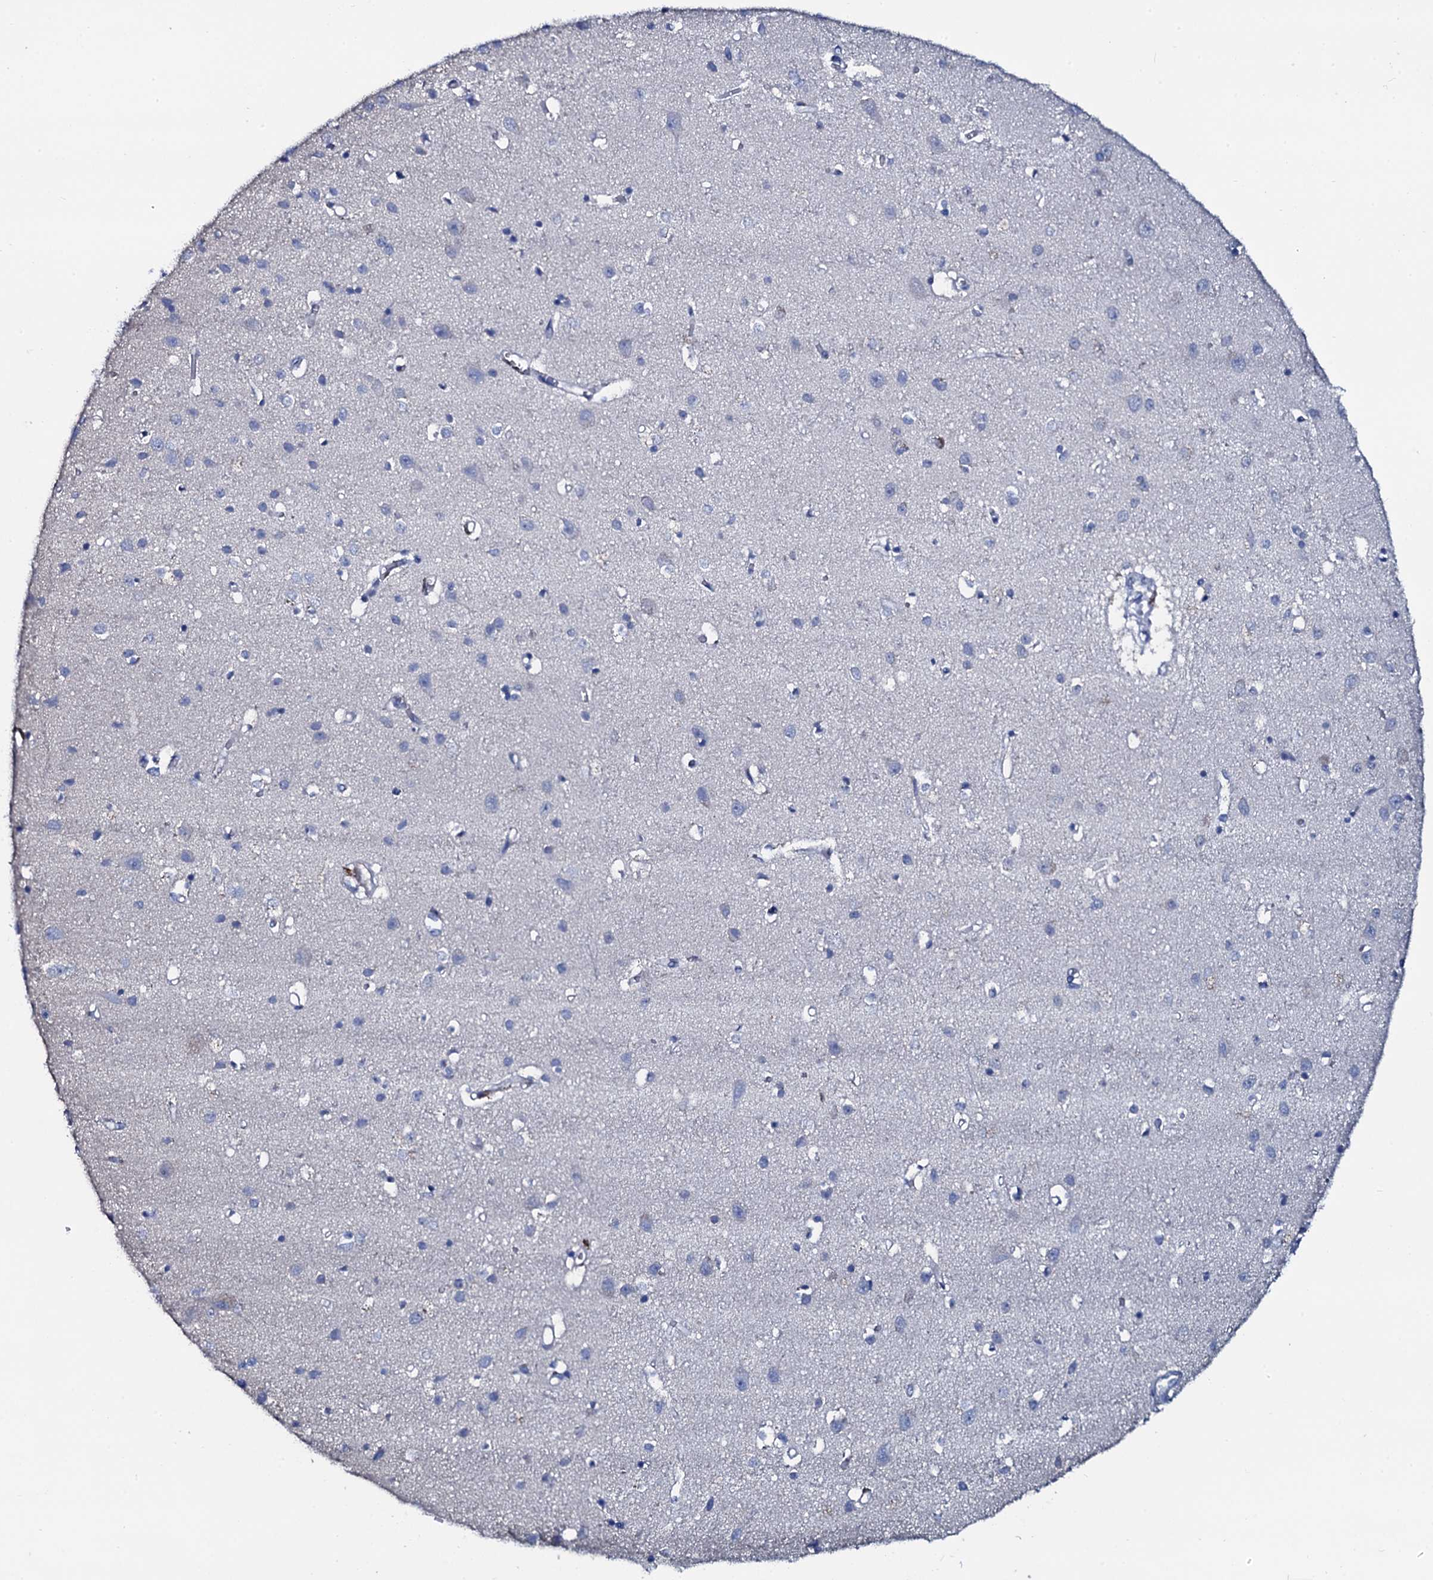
{"staining": {"intensity": "negative", "quantity": "none", "location": "none"}, "tissue": "cerebral cortex", "cell_type": "Endothelial cells", "image_type": "normal", "snomed": [{"axis": "morphology", "description": "Normal tissue, NOS"}, {"axis": "topography", "description": "Cerebral cortex"}], "caption": "DAB (3,3'-diaminobenzidine) immunohistochemical staining of unremarkable human cerebral cortex demonstrates no significant positivity in endothelial cells. (DAB immunohistochemistry with hematoxylin counter stain).", "gene": "GYS2", "patient": {"sex": "female", "age": 64}}